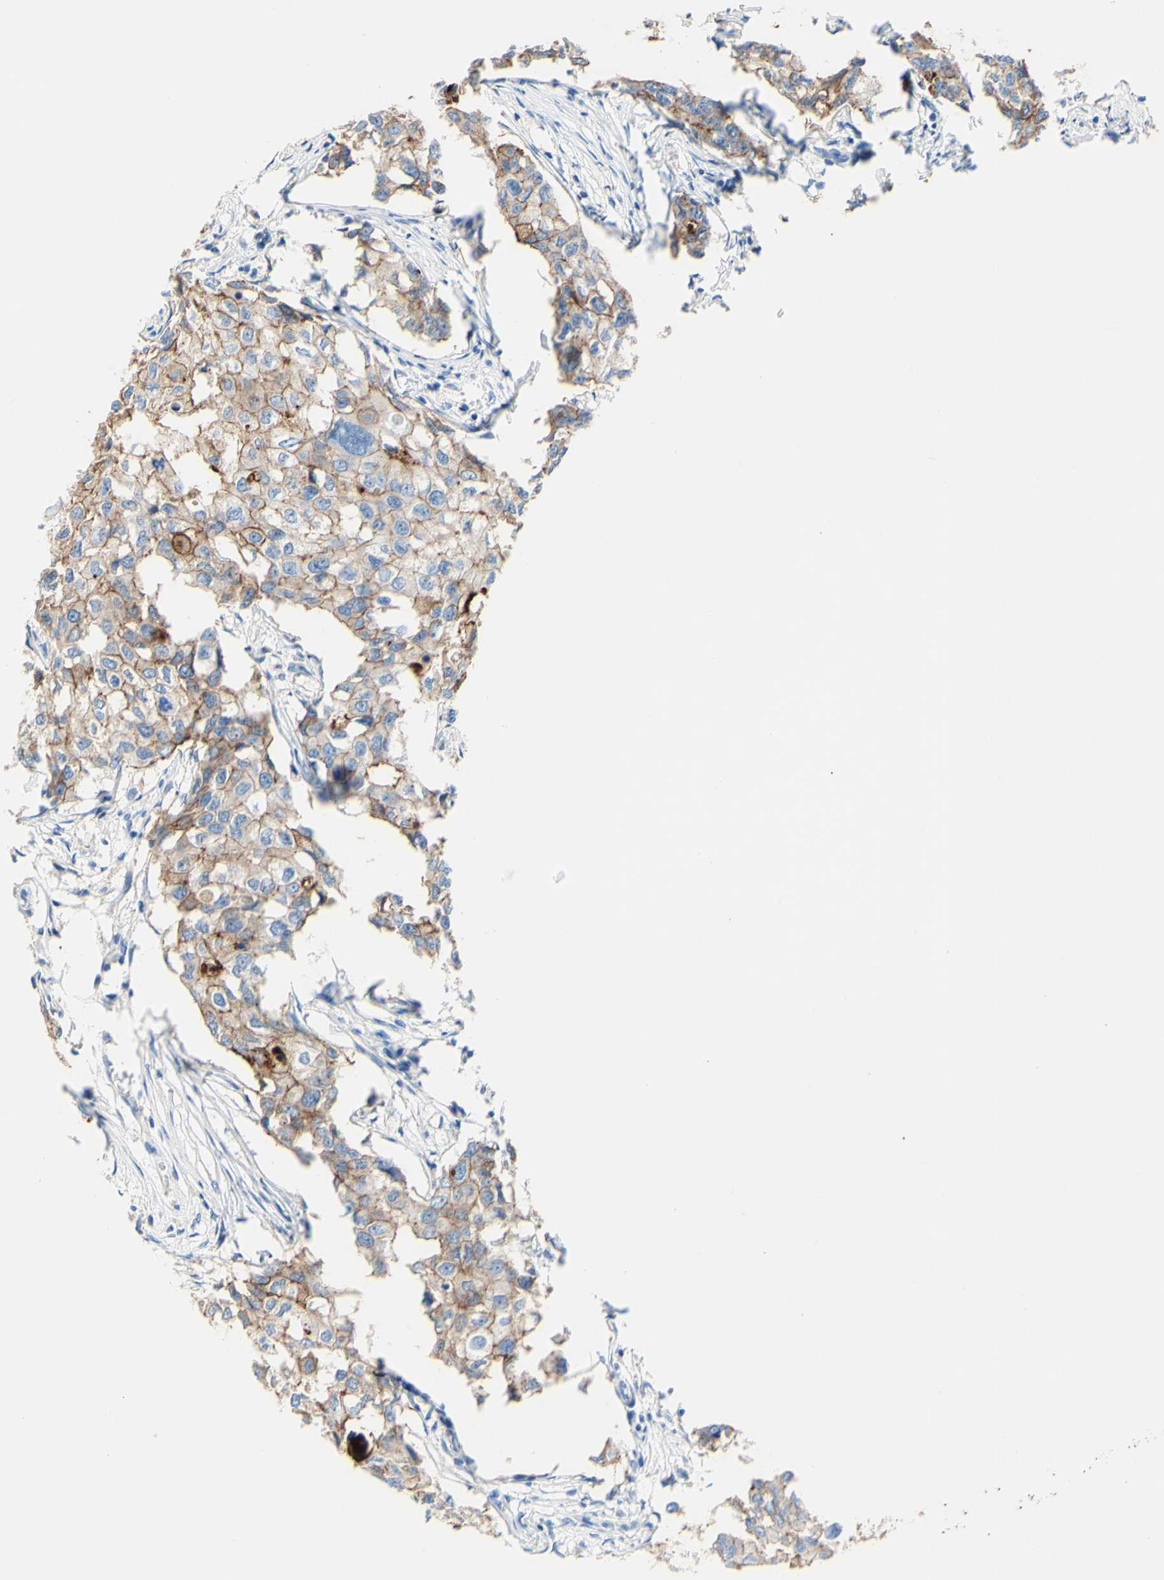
{"staining": {"intensity": "moderate", "quantity": ">75%", "location": "cytoplasmic/membranous"}, "tissue": "breast cancer", "cell_type": "Tumor cells", "image_type": "cancer", "snomed": [{"axis": "morphology", "description": "Duct carcinoma"}, {"axis": "topography", "description": "Breast"}], "caption": "Breast cancer stained with a protein marker exhibits moderate staining in tumor cells.", "gene": "DSC2", "patient": {"sex": "female", "age": 27}}